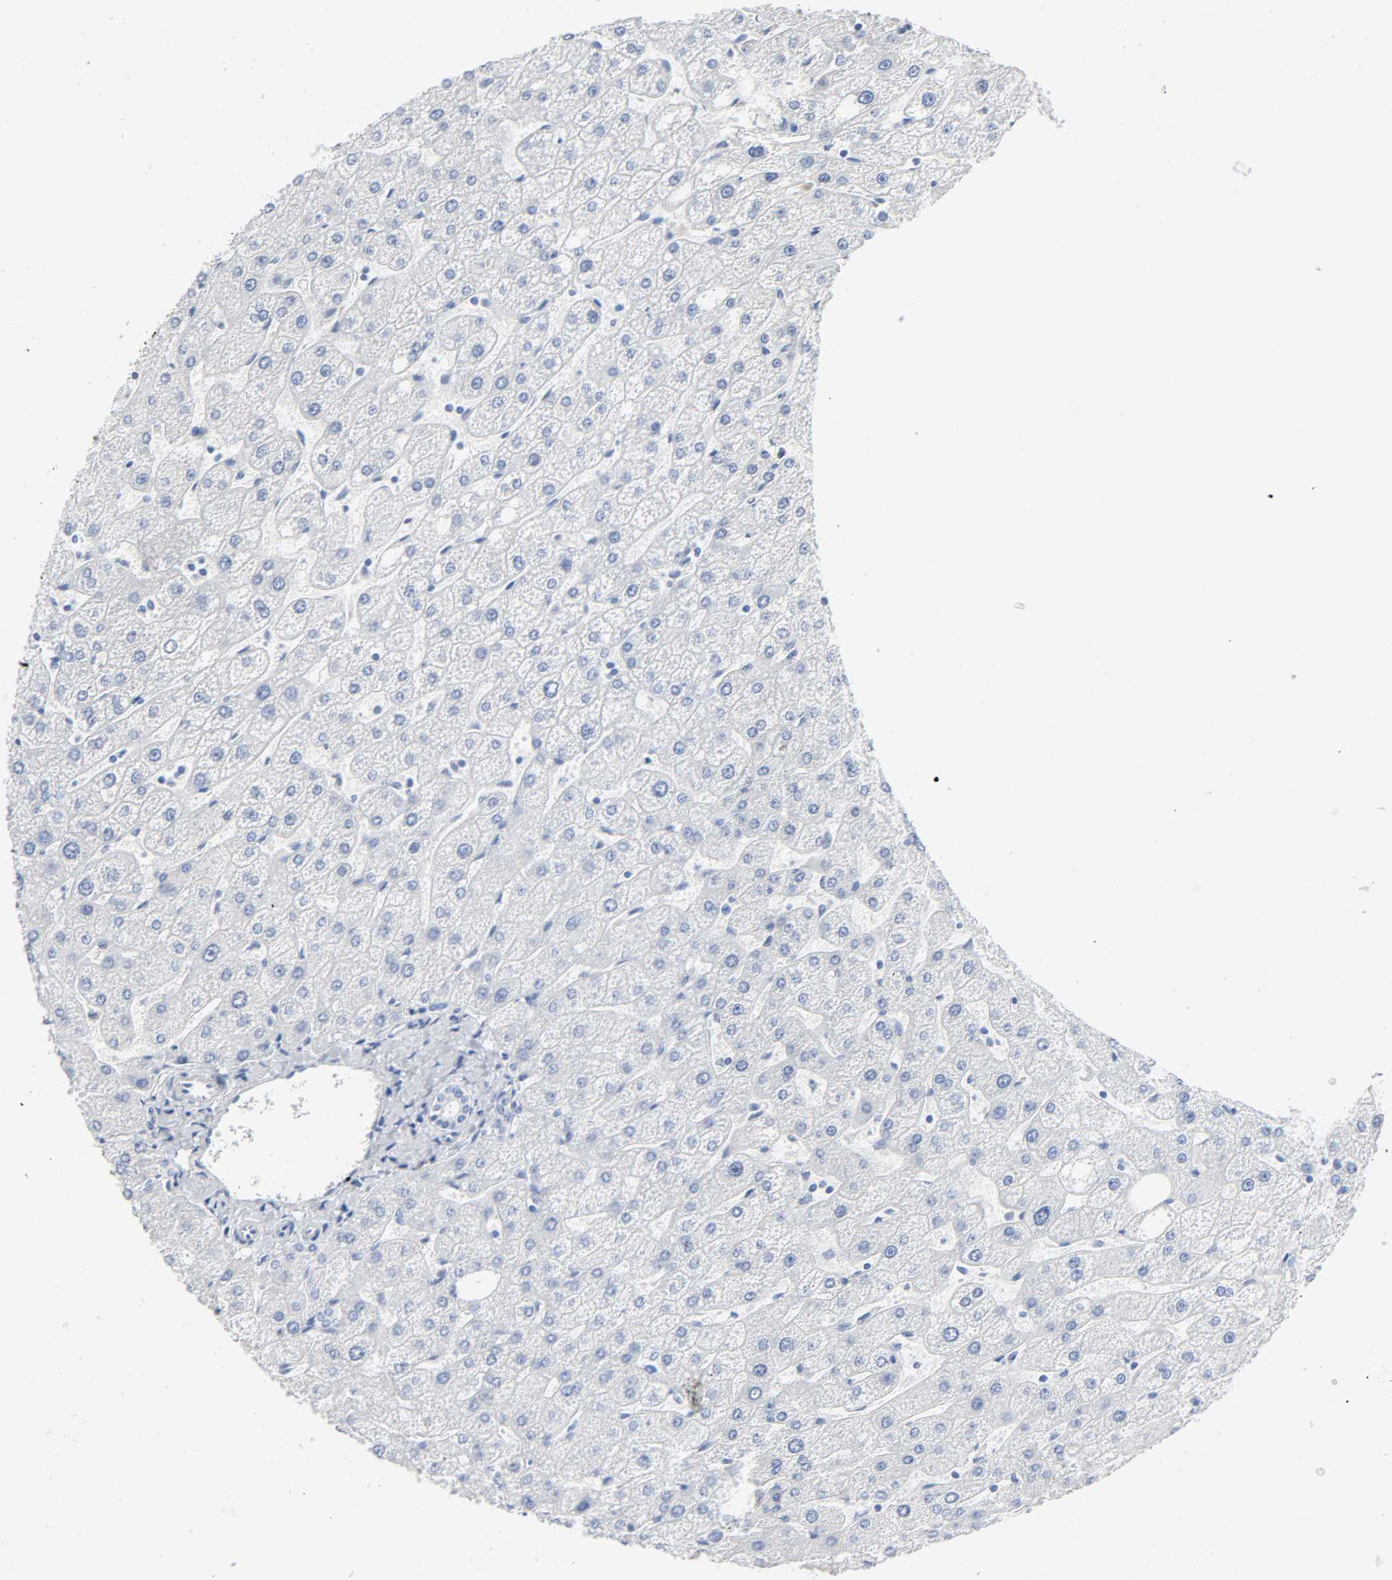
{"staining": {"intensity": "negative", "quantity": "none", "location": "none"}, "tissue": "liver", "cell_type": "Cholangiocytes", "image_type": "normal", "snomed": [{"axis": "morphology", "description": "Normal tissue, NOS"}, {"axis": "topography", "description": "Liver"}], "caption": "This is an immunohistochemistry micrograph of benign human liver. There is no positivity in cholangiocytes.", "gene": "ACP3", "patient": {"sex": "male", "age": 67}}